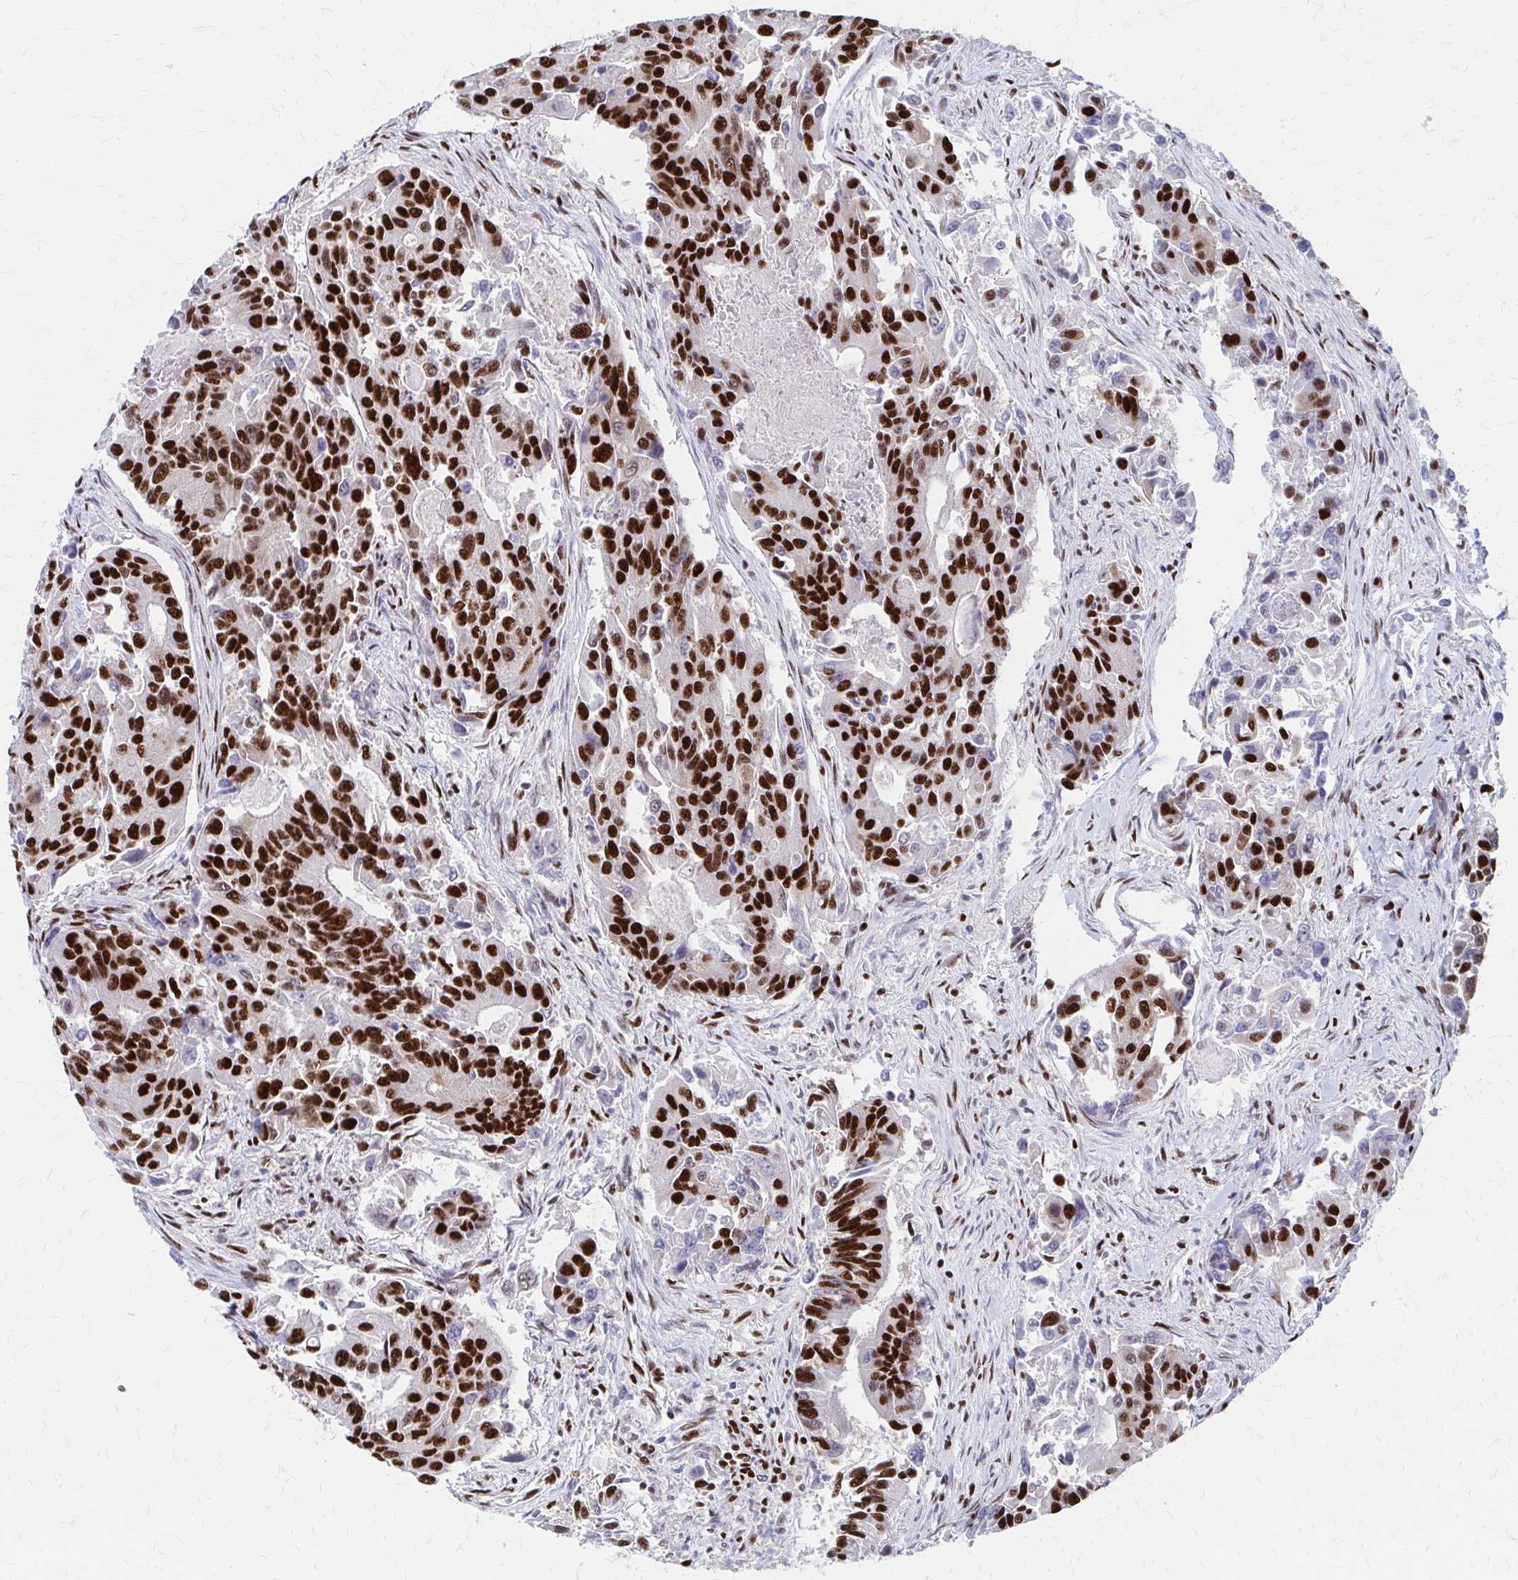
{"staining": {"intensity": "strong", "quantity": ">75%", "location": "nuclear"}, "tissue": "colorectal cancer", "cell_type": "Tumor cells", "image_type": "cancer", "snomed": [{"axis": "morphology", "description": "Adenocarcinoma, NOS"}, {"axis": "topography", "description": "Colon"}], "caption": "Brown immunohistochemical staining in colorectal adenocarcinoma shows strong nuclear positivity in approximately >75% of tumor cells. (Stains: DAB in brown, nuclei in blue, Microscopy: brightfield microscopy at high magnification).", "gene": "CNKSR3", "patient": {"sex": "female", "age": 67}}